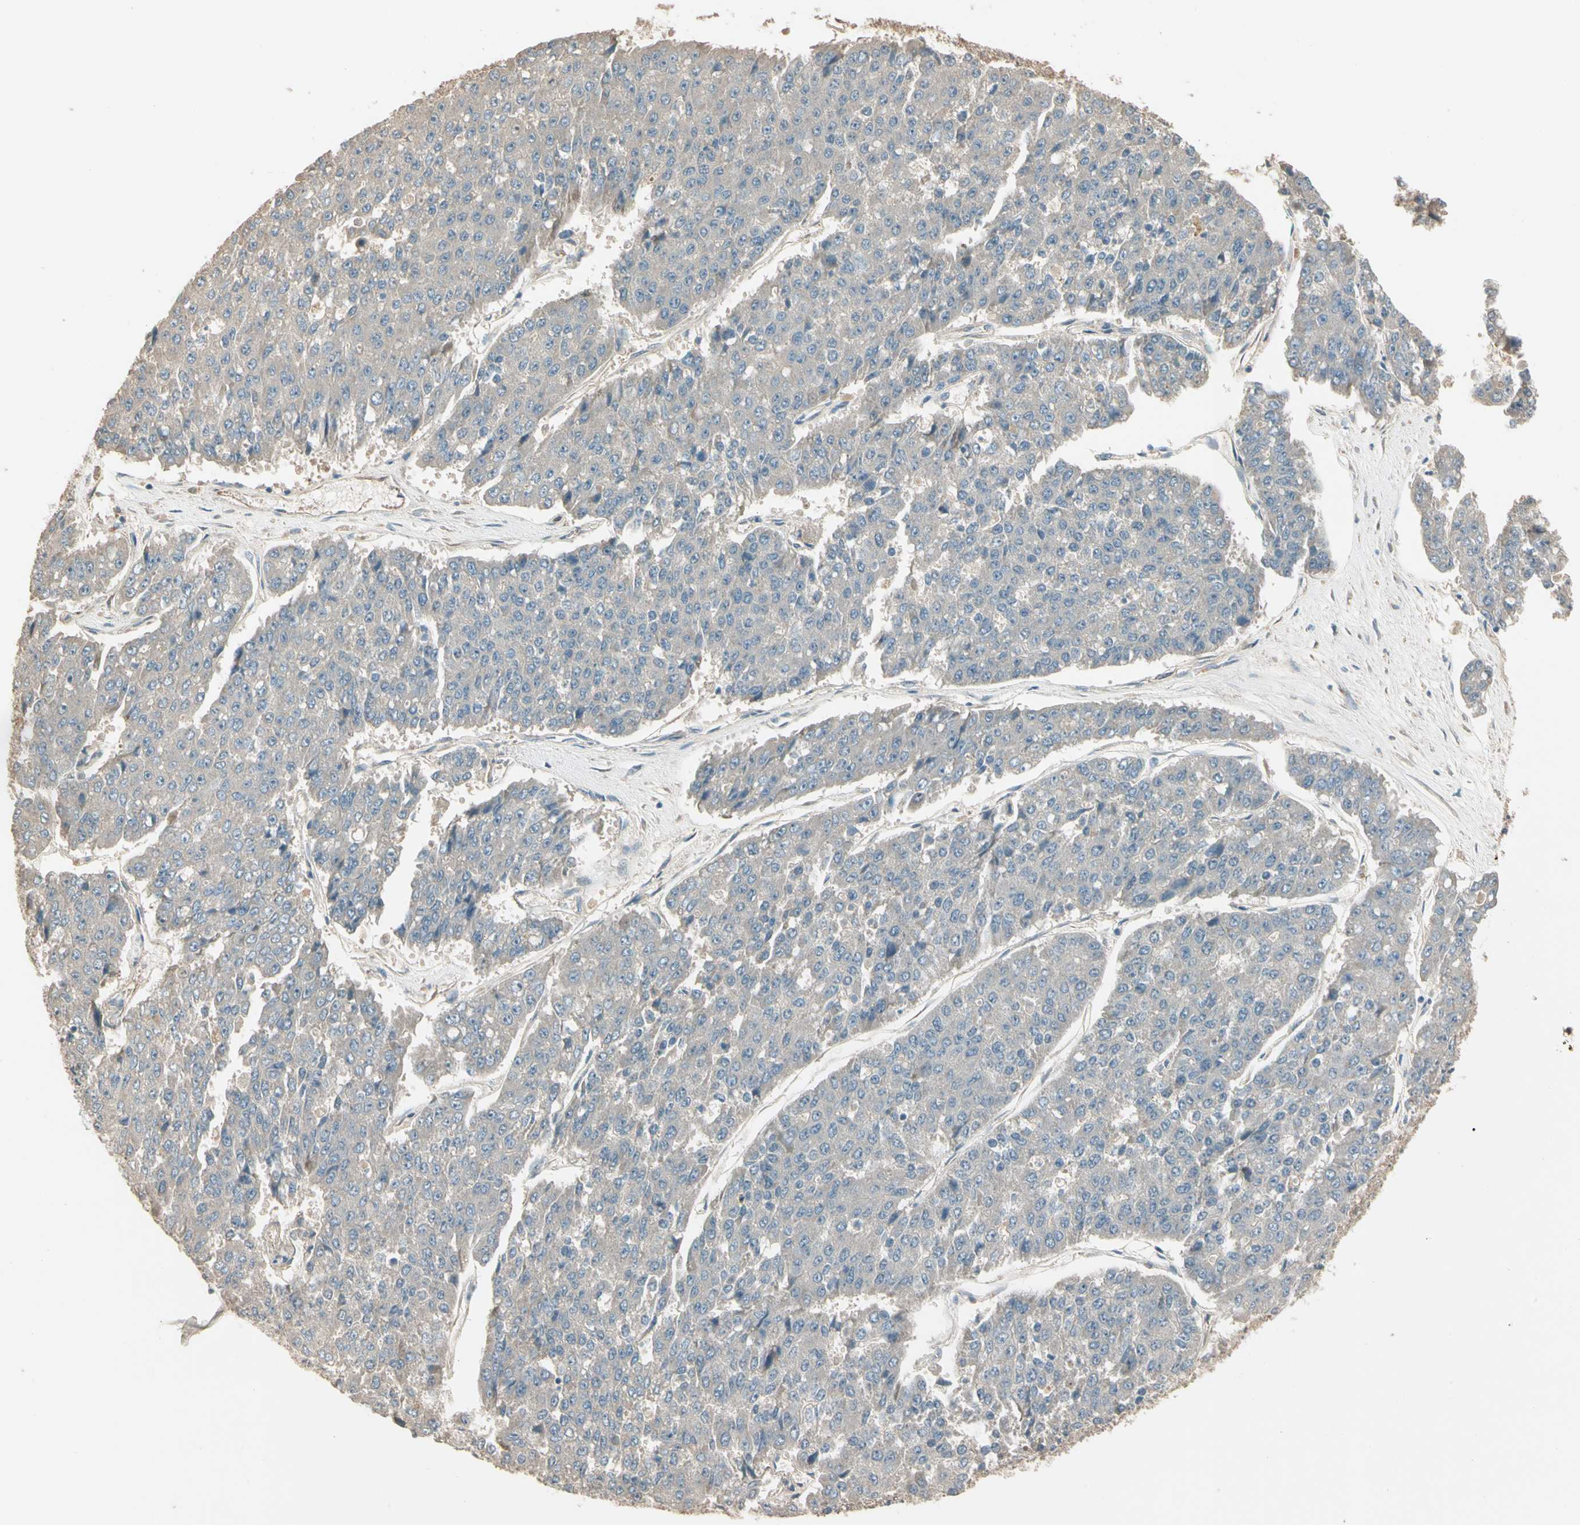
{"staining": {"intensity": "negative", "quantity": "none", "location": "none"}, "tissue": "pancreatic cancer", "cell_type": "Tumor cells", "image_type": "cancer", "snomed": [{"axis": "morphology", "description": "Adenocarcinoma, NOS"}, {"axis": "topography", "description": "Pancreas"}], "caption": "A photomicrograph of pancreatic cancer stained for a protein demonstrates no brown staining in tumor cells.", "gene": "TNFRSF21", "patient": {"sex": "male", "age": 50}}